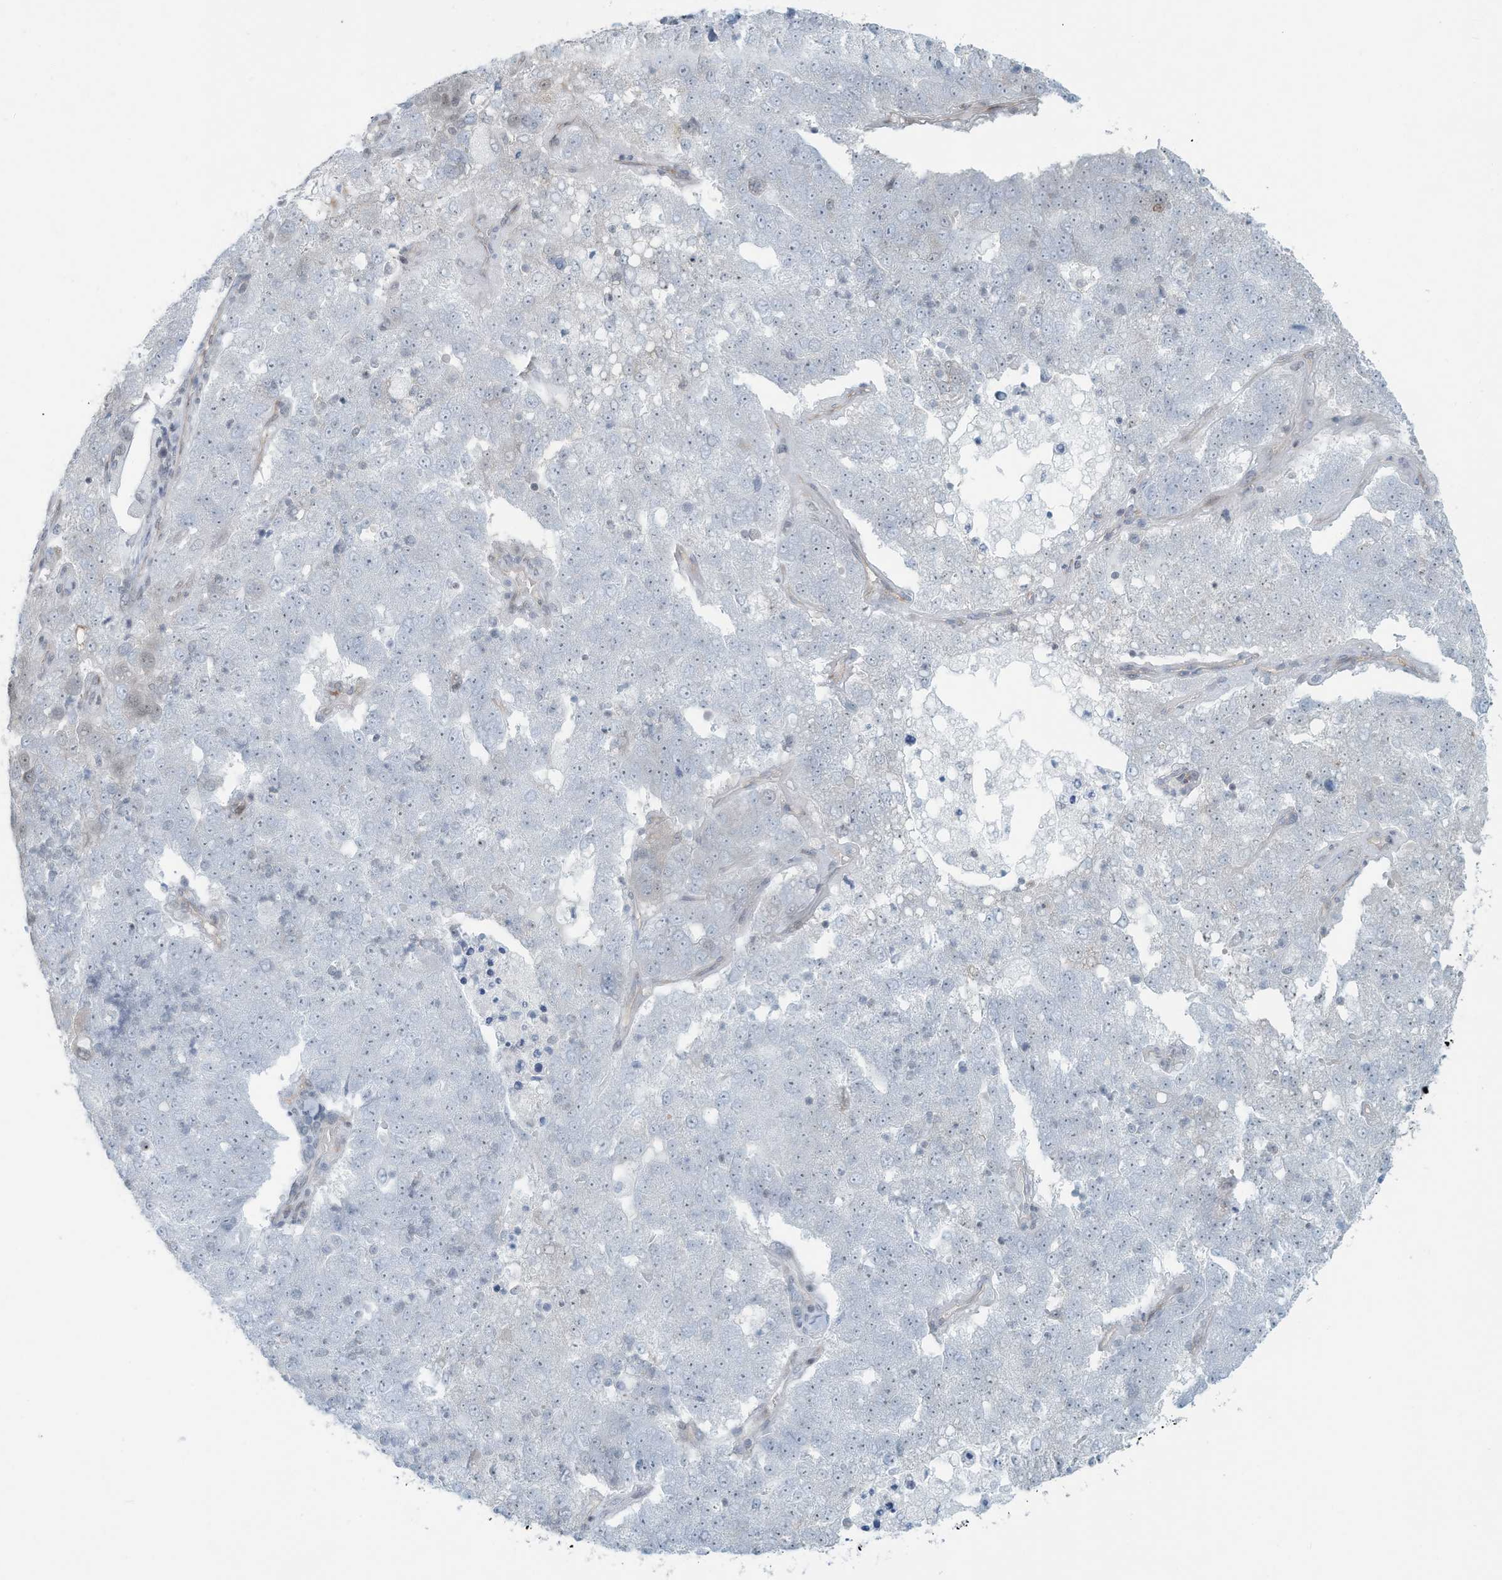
{"staining": {"intensity": "weak", "quantity": "<25%", "location": "nuclear"}, "tissue": "pancreatic cancer", "cell_type": "Tumor cells", "image_type": "cancer", "snomed": [{"axis": "morphology", "description": "Adenocarcinoma, NOS"}, {"axis": "topography", "description": "Pancreas"}], "caption": "Tumor cells are negative for brown protein staining in pancreatic cancer (adenocarcinoma).", "gene": "SARNP", "patient": {"sex": "female", "age": 61}}